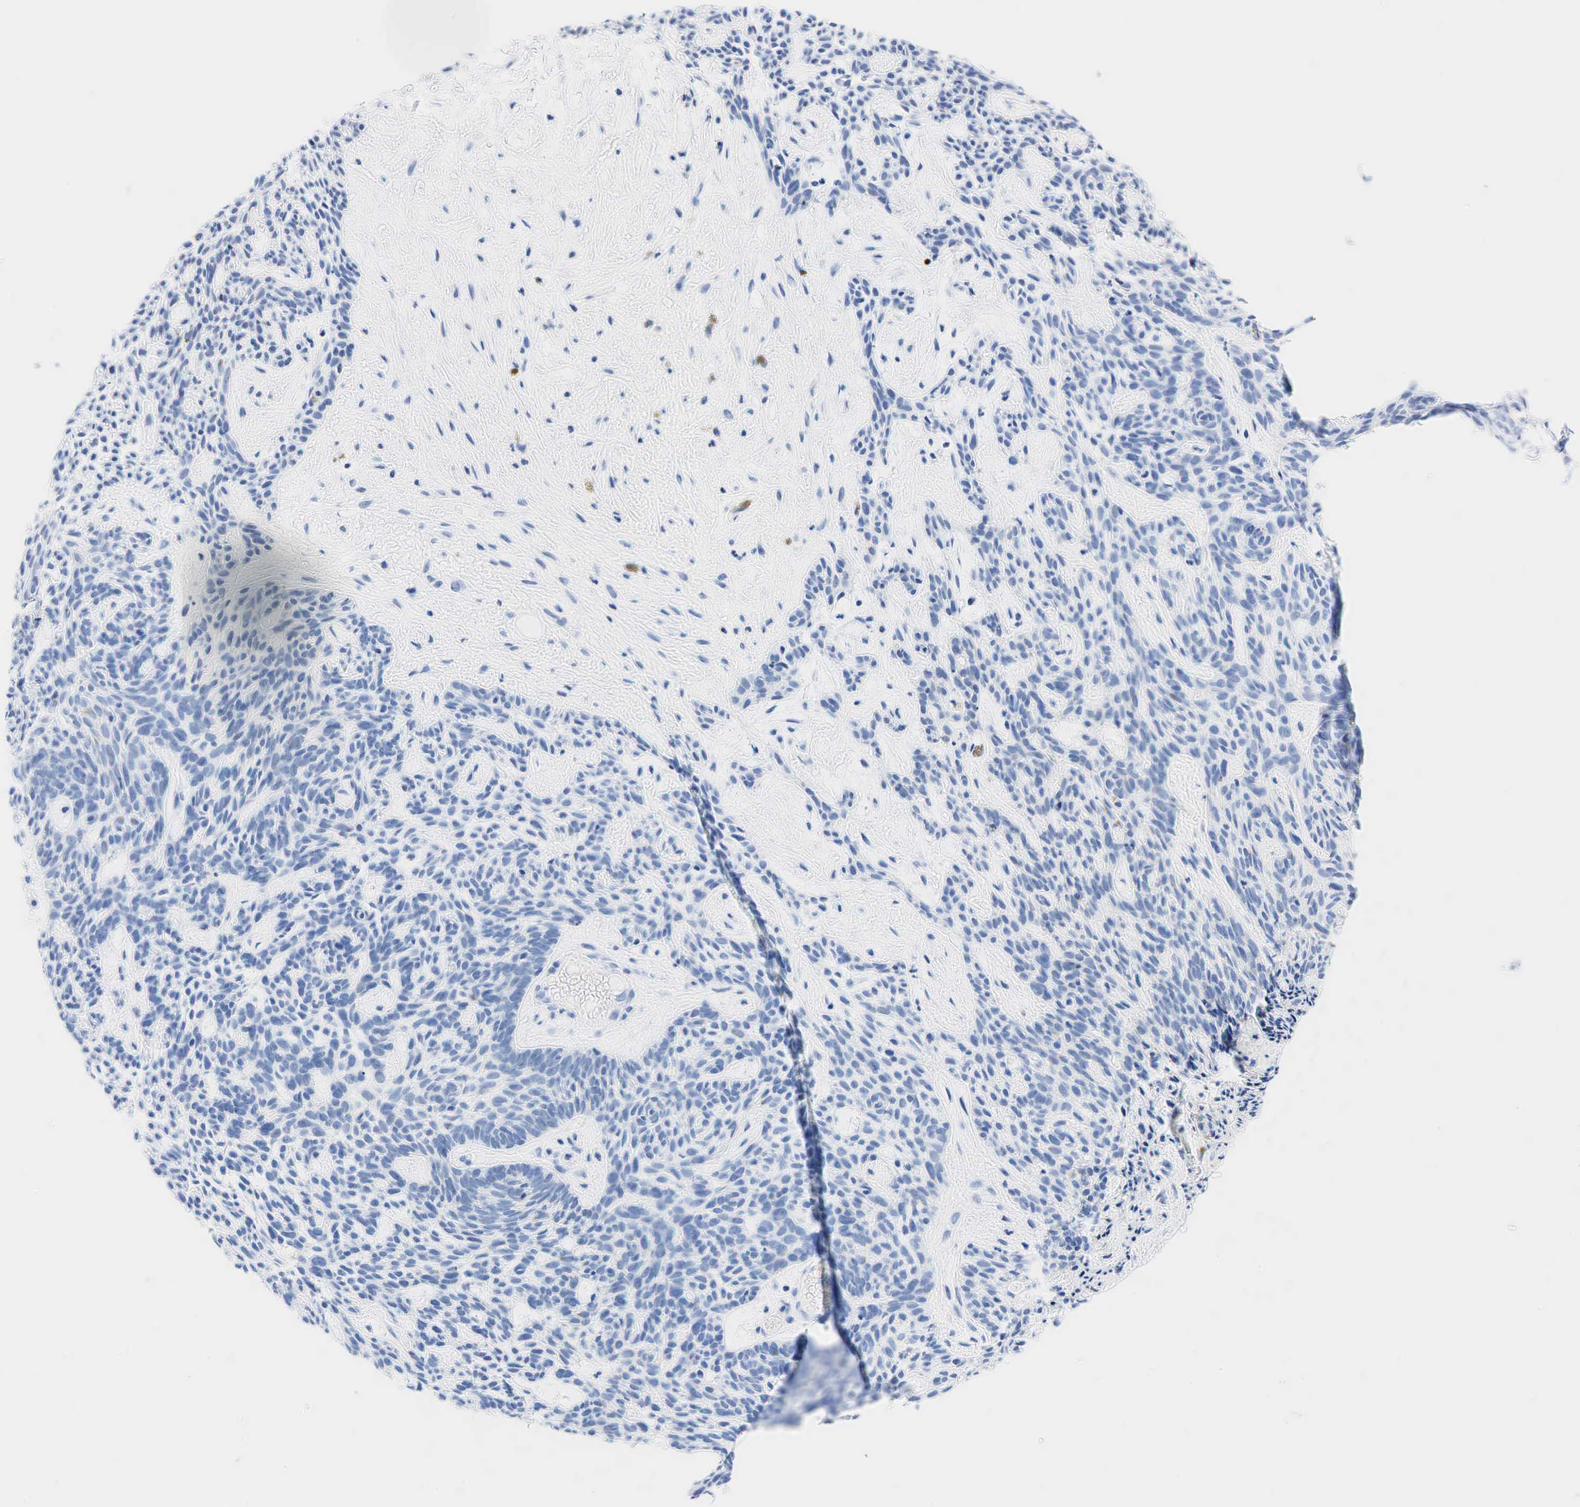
{"staining": {"intensity": "negative", "quantity": "none", "location": "none"}, "tissue": "skin cancer", "cell_type": "Tumor cells", "image_type": "cancer", "snomed": [{"axis": "morphology", "description": "Basal cell carcinoma"}, {"axis": "topography", "description": "Skin"}], "caption": "Histopathology image shows no protein positivity in tumor cells of basal cell carcinoma (skin) tissue.", "gene": "INHA", "patient": {"sex": "male", "age": 58}}